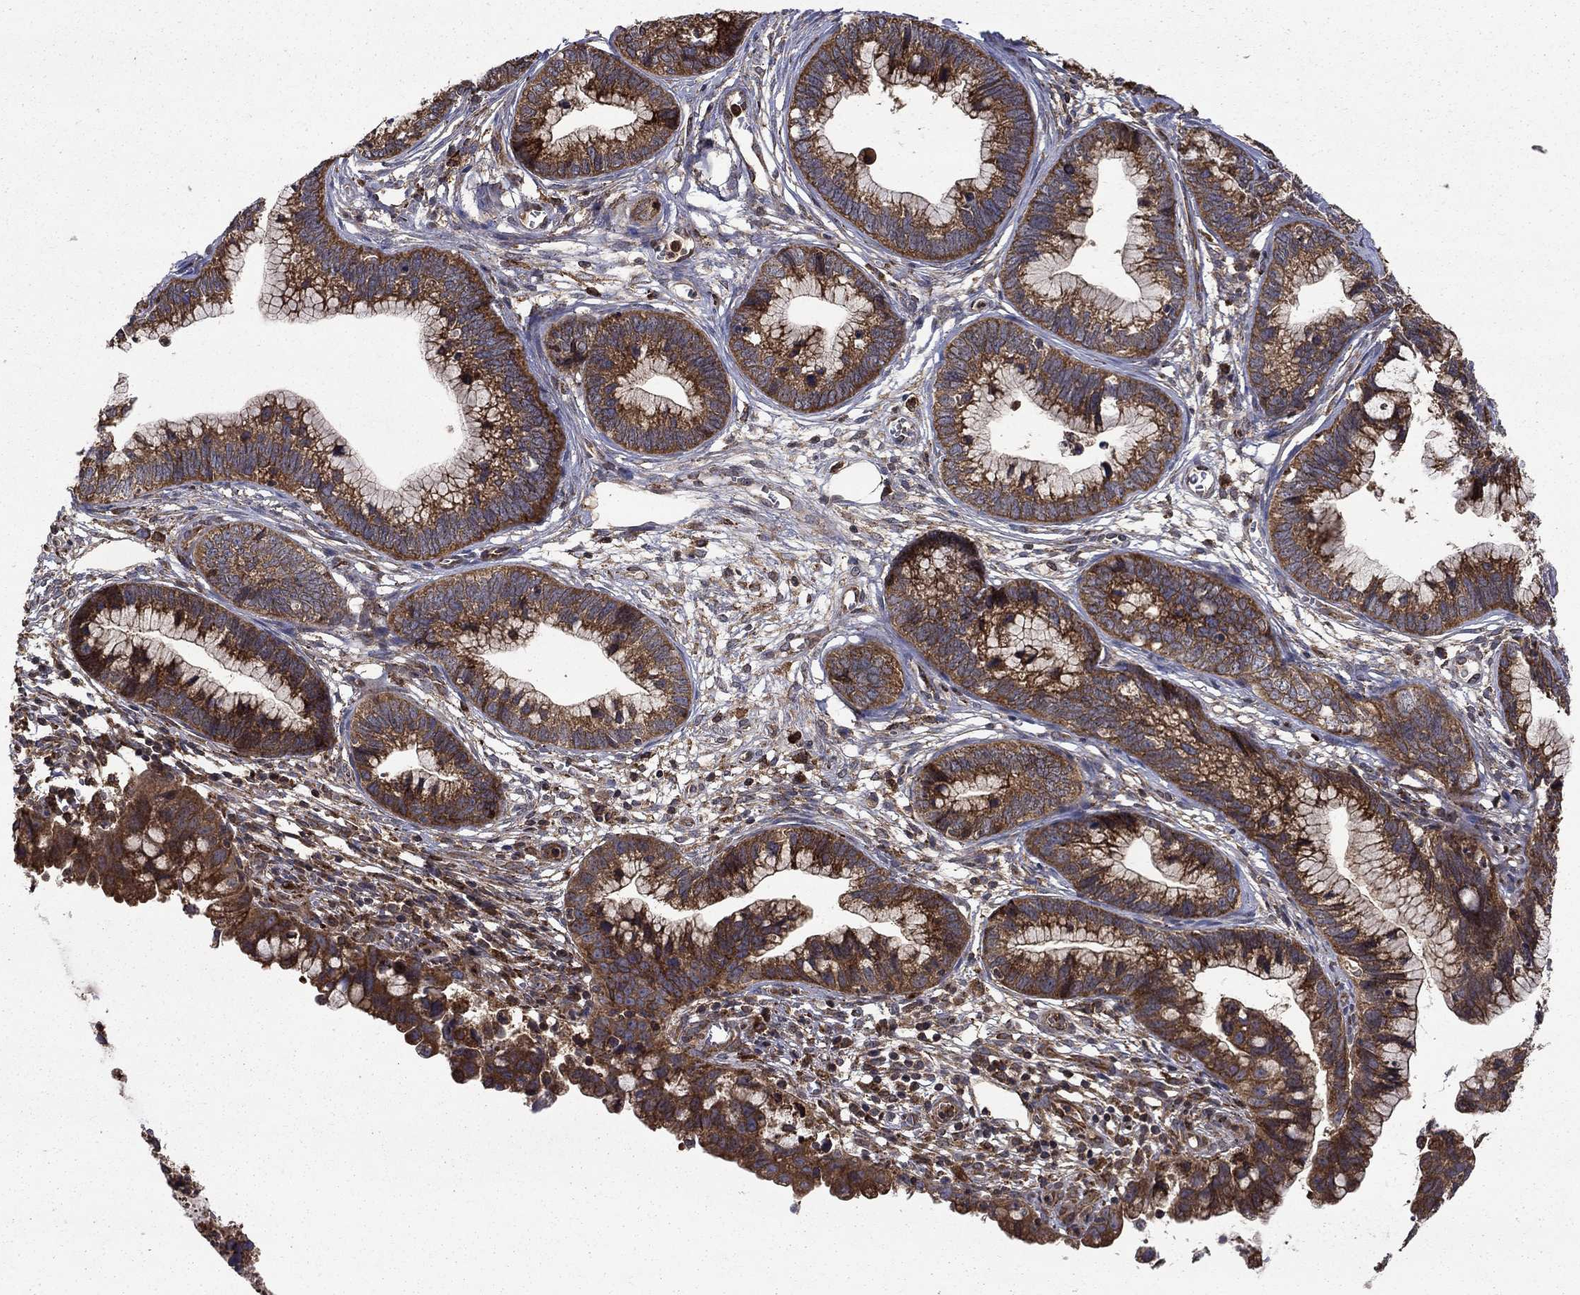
{"staining": {"intensity": "strong", "quantity": ">75%", "location": "cytoplasmic/membranous"}, "tissue": "cervical cancer", "cell_type": "Tumor cells", "image_type": "cancer", "snomed": [{"axis": "morphology", "description": "Adenocarcinoma, NOS"}, {"axis": "topography", "description": "Cervix"}], "caption": "IHC of human cervical cancer shows high levels of strong cytoplasmic/membranous positivity in approximately >75% of tumor cells. (Brightfield microscopy of DAB IHC at high magnification).", "gene": "BABAM2", "patient": {"sex": "female", "age": 44}}